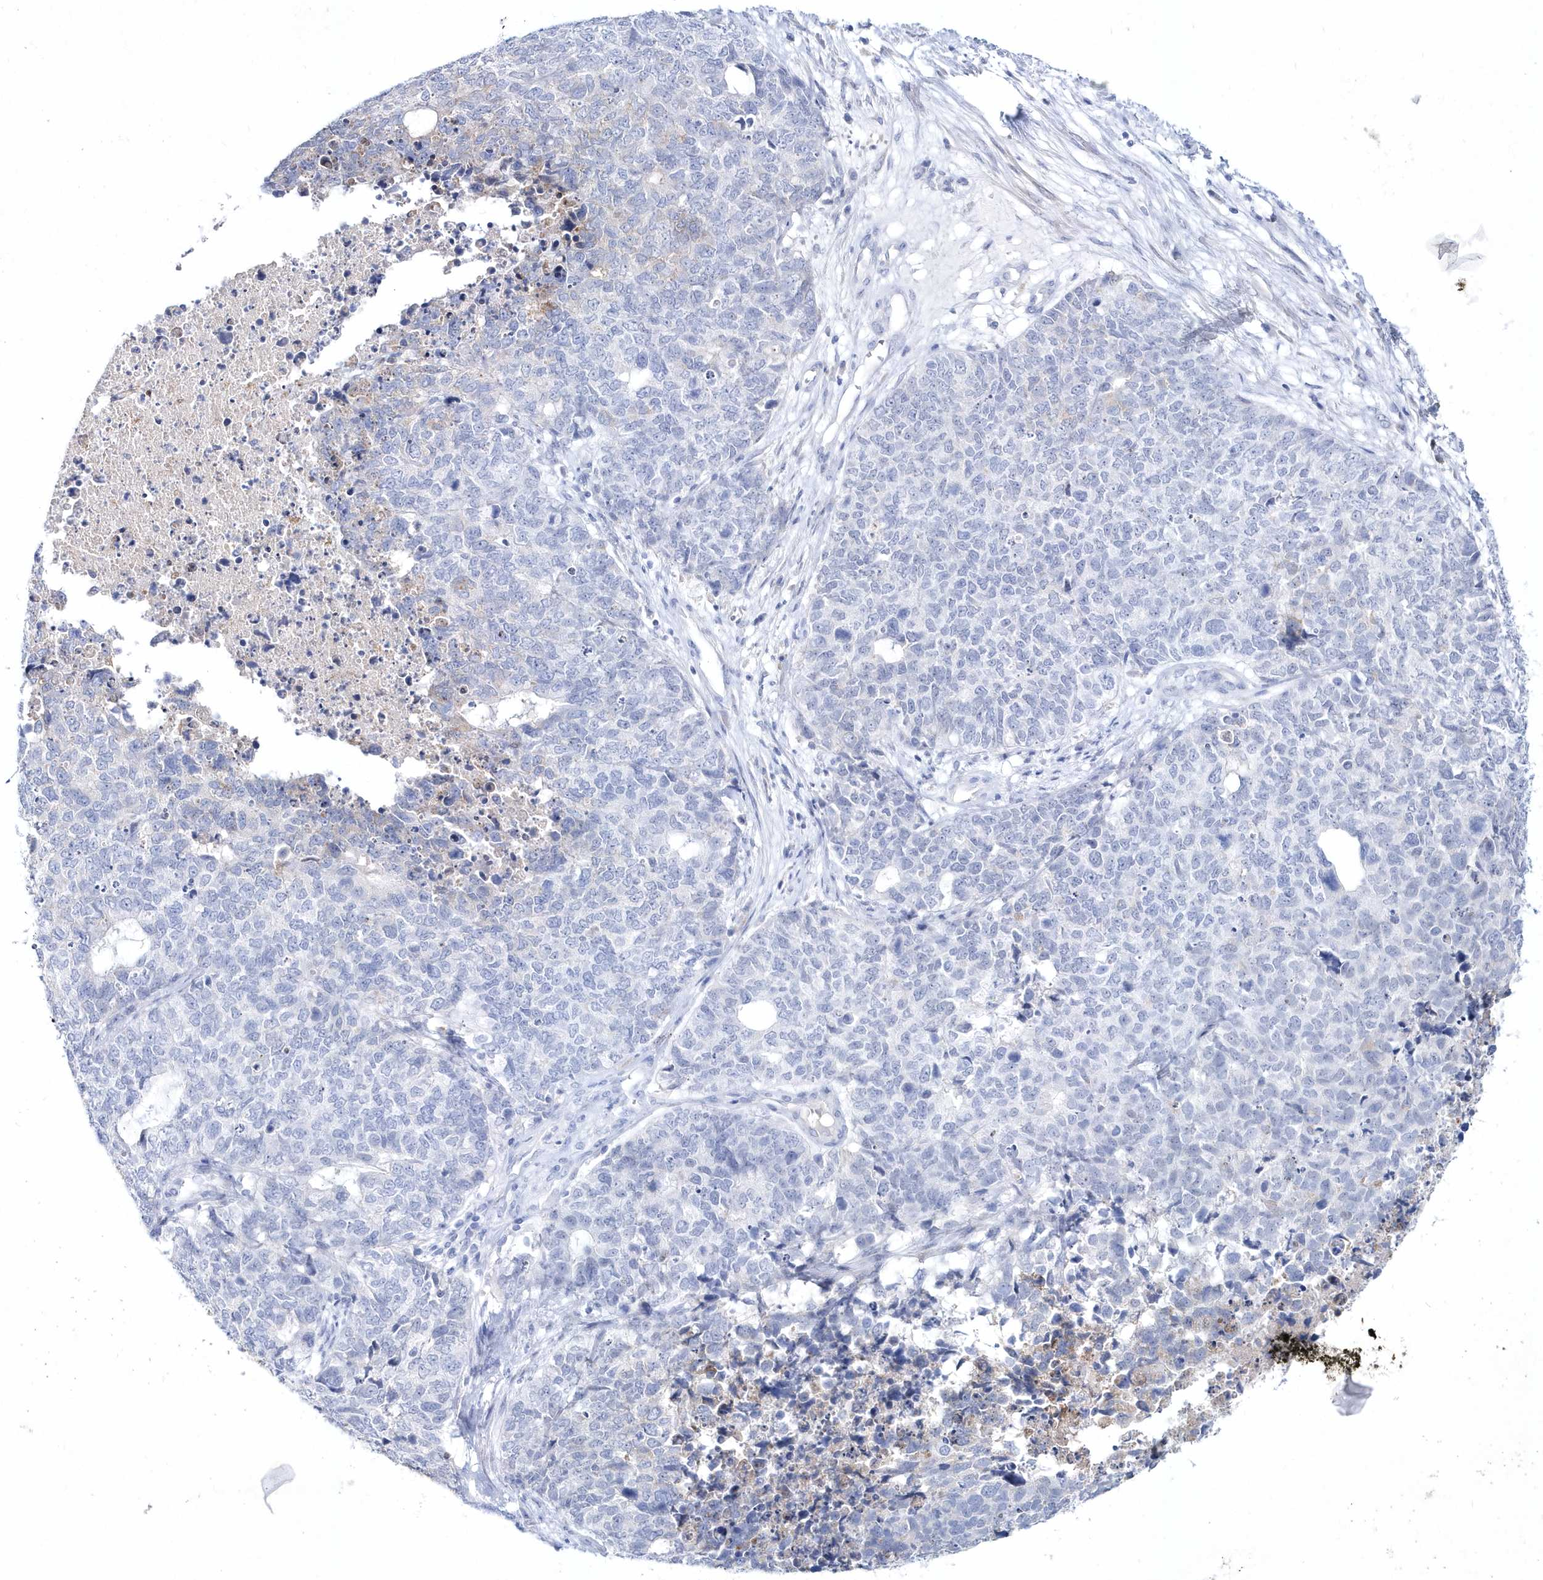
{"staining": {"intensity": "negative", "quantity": "none", "location": "none"}, "tissue": "cervical cancer", "cell_type": "Tumor cells", "image_type": "cancer", "snomed": [{"axis": "morphology", "description": "Squamous cell carcinoma, NOS"}, {"axis": "topography", "description": "Cervix"}], "caption": "Immunohistochemical staining of human cervical cancer displays no significant positivity in tumor cells.", "gene": "SPINK7", "patient": {"sex": "female", "age": 63}}